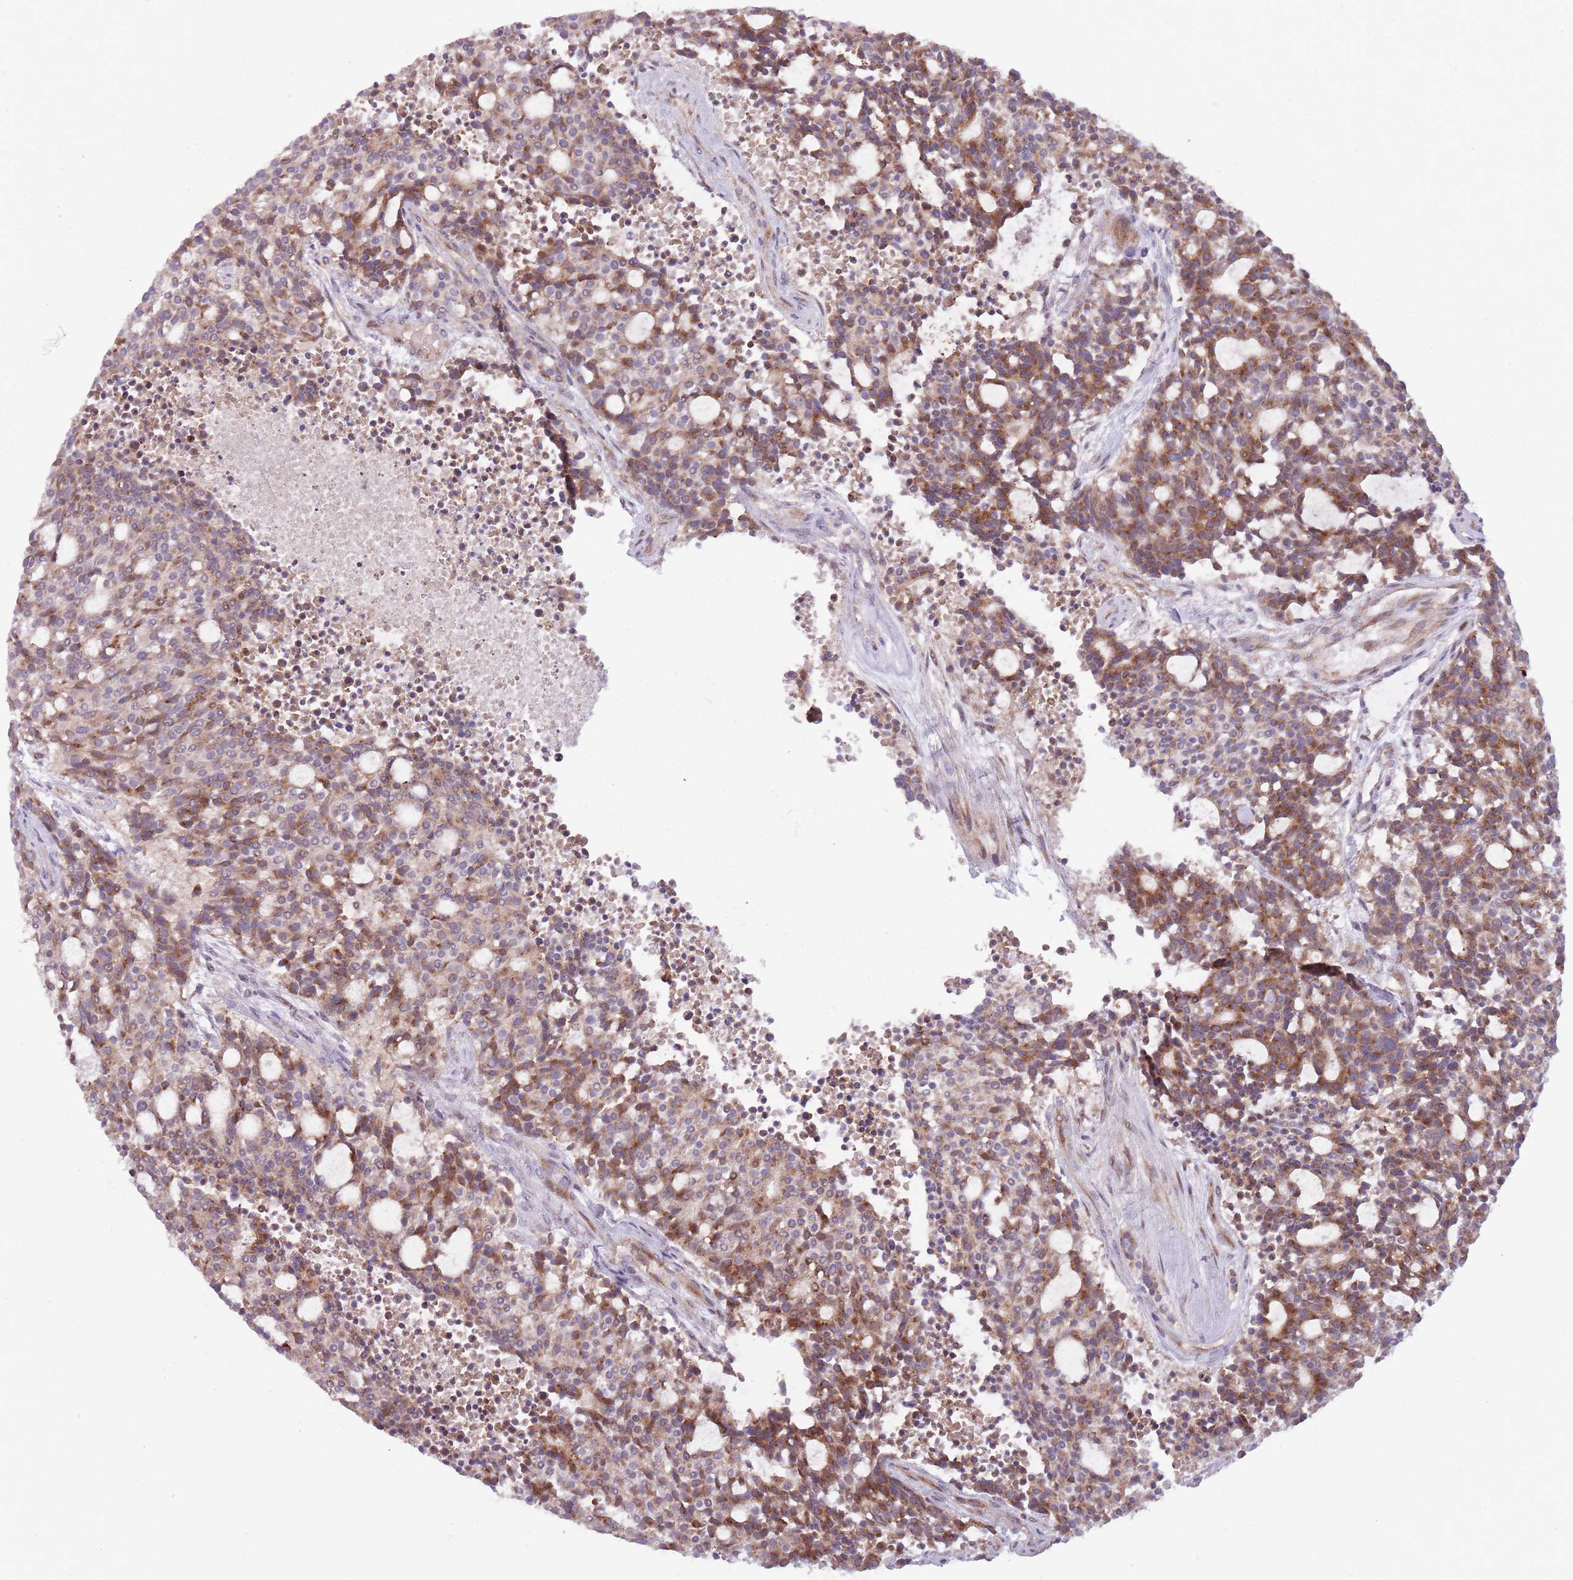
{"staining": {"intensity": "moderate", "quantity": "25%-75%", "location": "cytoplasmic/membranous"}, "tissue": "carcinoid", "cell_type": "Tumor cells", "image_type": "cancer", "snomed": [{"axis": "morphology", "description": "Carcinoid, malignant, NOS"}, {"axis": "topography", "description": "Pancreas"}], "caption": "IHC histopathology image of malignant carcinoid stained for a protein (brown), which displays medium levels of moderate cytoplasmic/membranous positivity in approximately 25%-75% of tumor cells.", "gene": "CCDC150", "patient": {"sex": "female", "age": 54}}